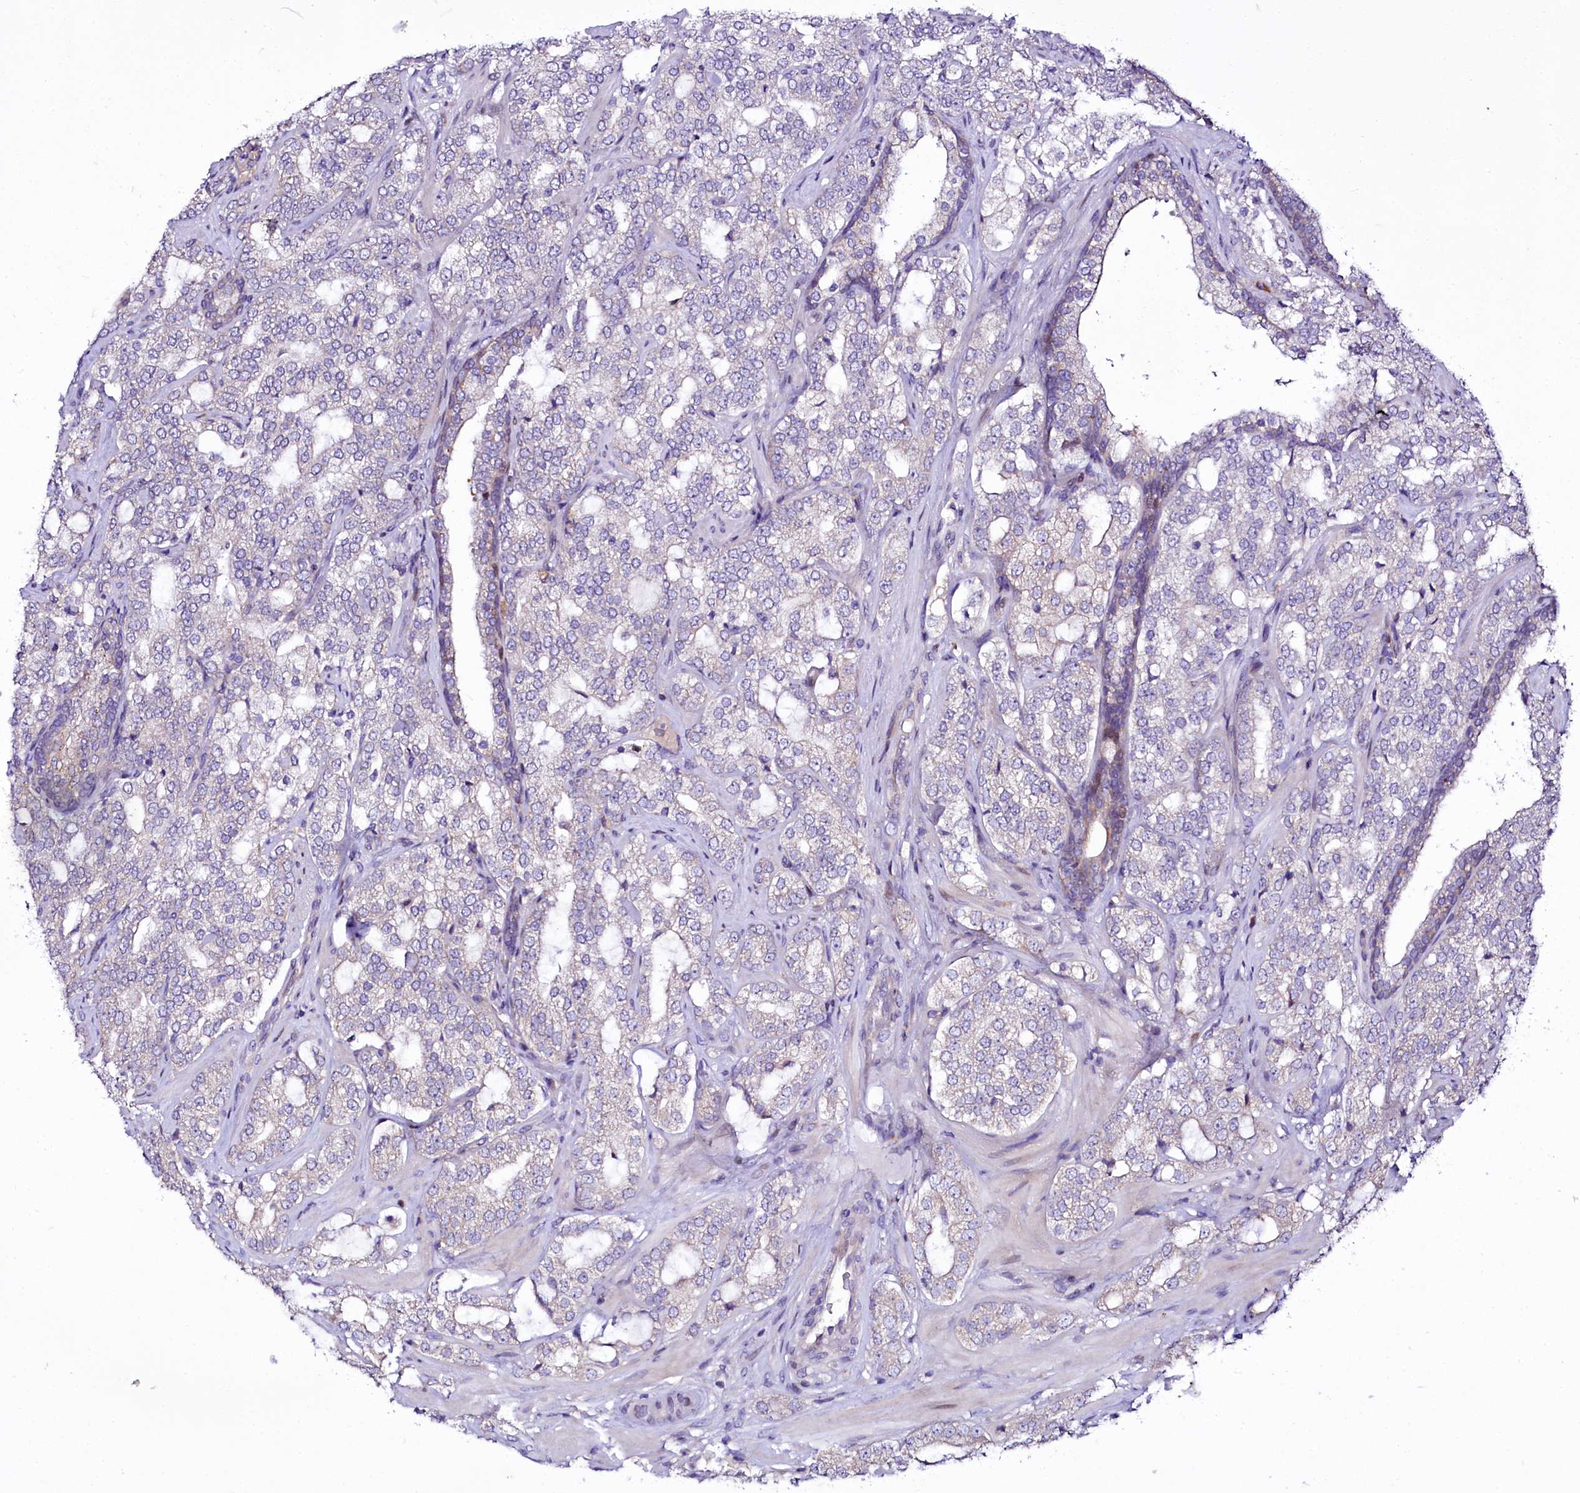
{"staining": {"intensity": "negative", "quantity": "none", "location": "none"}, "tissue": "prostate cancer", "cell_type": "Tumor cells", "image_type": "cancer", "snomed": [{"axis": "morphology", "description": "Adenocarcinoma, High grade"}, {"axis": "topography", "description": "Prostate"}], "caption": "Immunohistochemistry (IHC) photomicrograph of prostate cancer (high-grade adenocarcinoma) stained for a protein (brown), which exhibits no expression in tumor cells. Nuclei are stained in blue.", "gene": "ZC3H12C", "patient": {"sex": "male", "age": 64}}